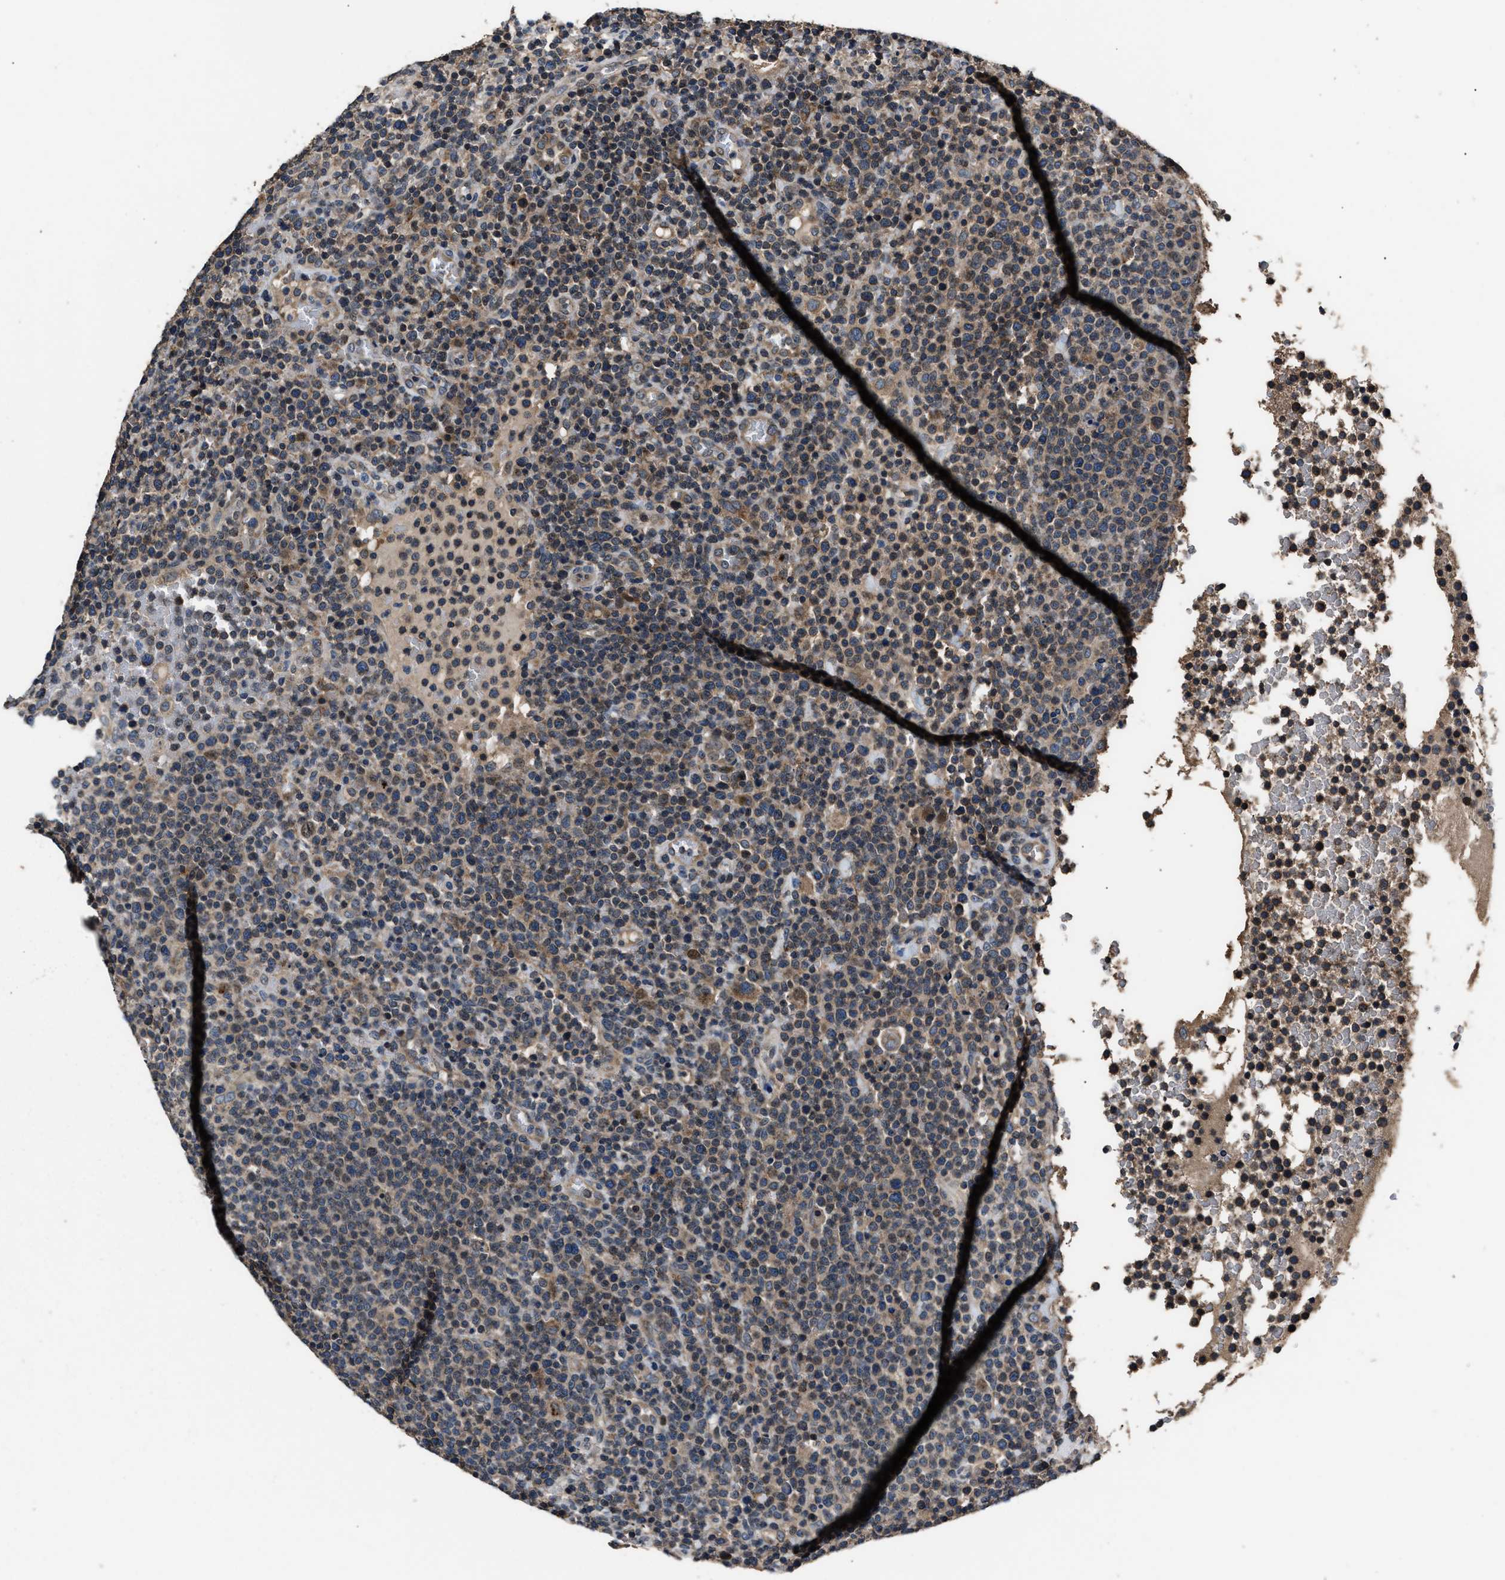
{"staining": {"intensity": "moderate", "quantity": ">75%", "location": "cytoplasmic/membranous"}, "tissue": "lymphoma", "cell_type": "Tumor cells", "image_type": "cancer", "snomed": [{"axis": "morphology", "description": "Malignant lymphoma, non-Hodgkin's type, High grade"}, {"axis": "topography", "description": "Lymph node"}], "caption": "Moderate cytoplasmic/membranous staining is present in approximately >75% of tumor cells in lymphoma.", "gene": "TNRC18", "patient": {"sex": "male", "age": 61}}